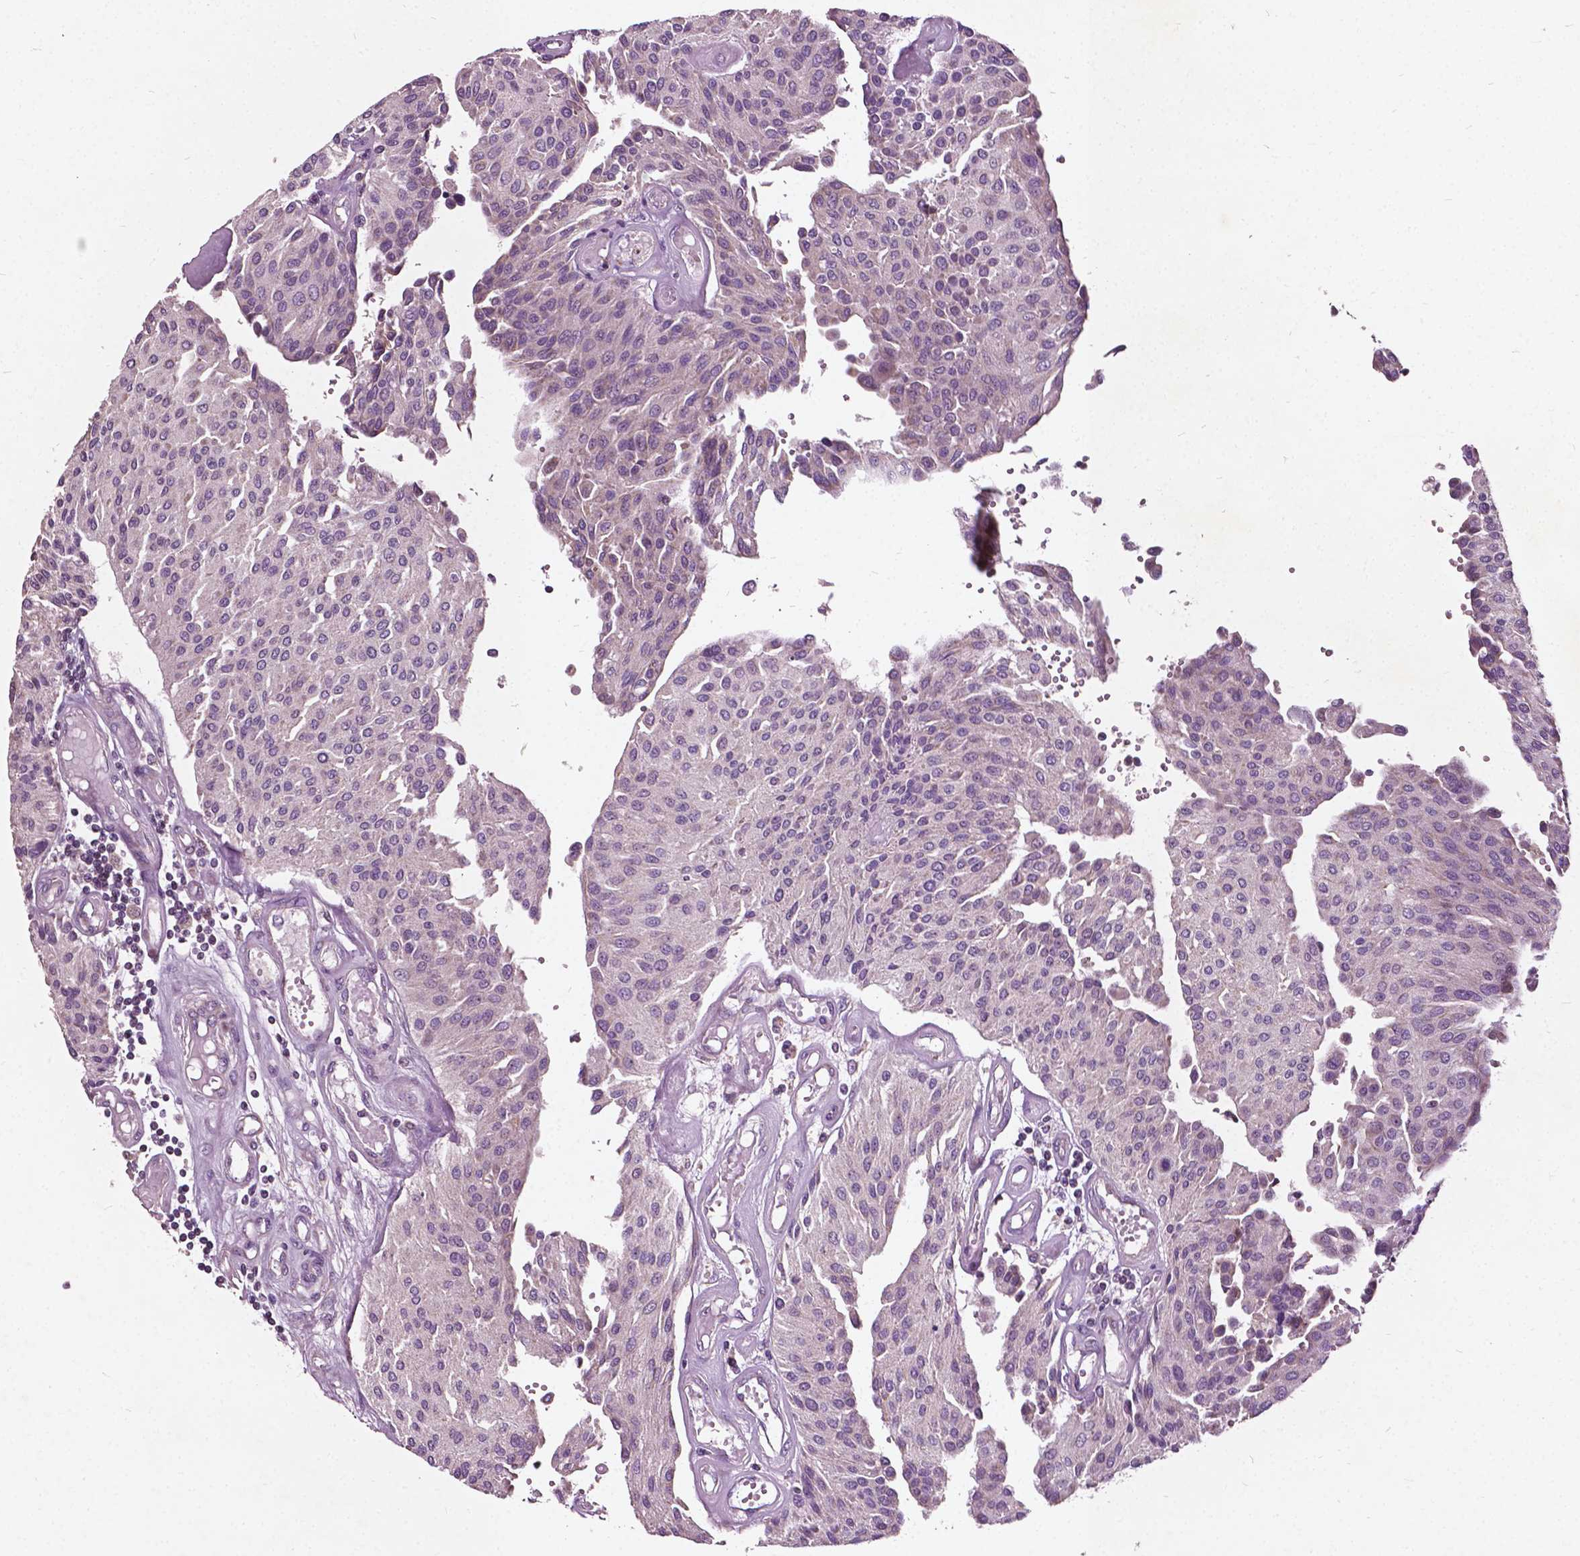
{"staining": {"intensity": "negative", "quantity": "none", "location": "none"}, "tissue": "urothelial cancer", "cell_type": "Tumor cells", "image_type": "cancer", "snomed": [{"axis": "morphology", "description": "Urothelial carcinoma, NOS"}, {"axis": "topography", "description": "Urinary bladder"}], "caption": "The IHC micrograph has no significant expression in tumor cells of transitional cell carcinoma tissue.", "gene": "ODF3L2", "patient": {"sex": "male", "age": 55}}